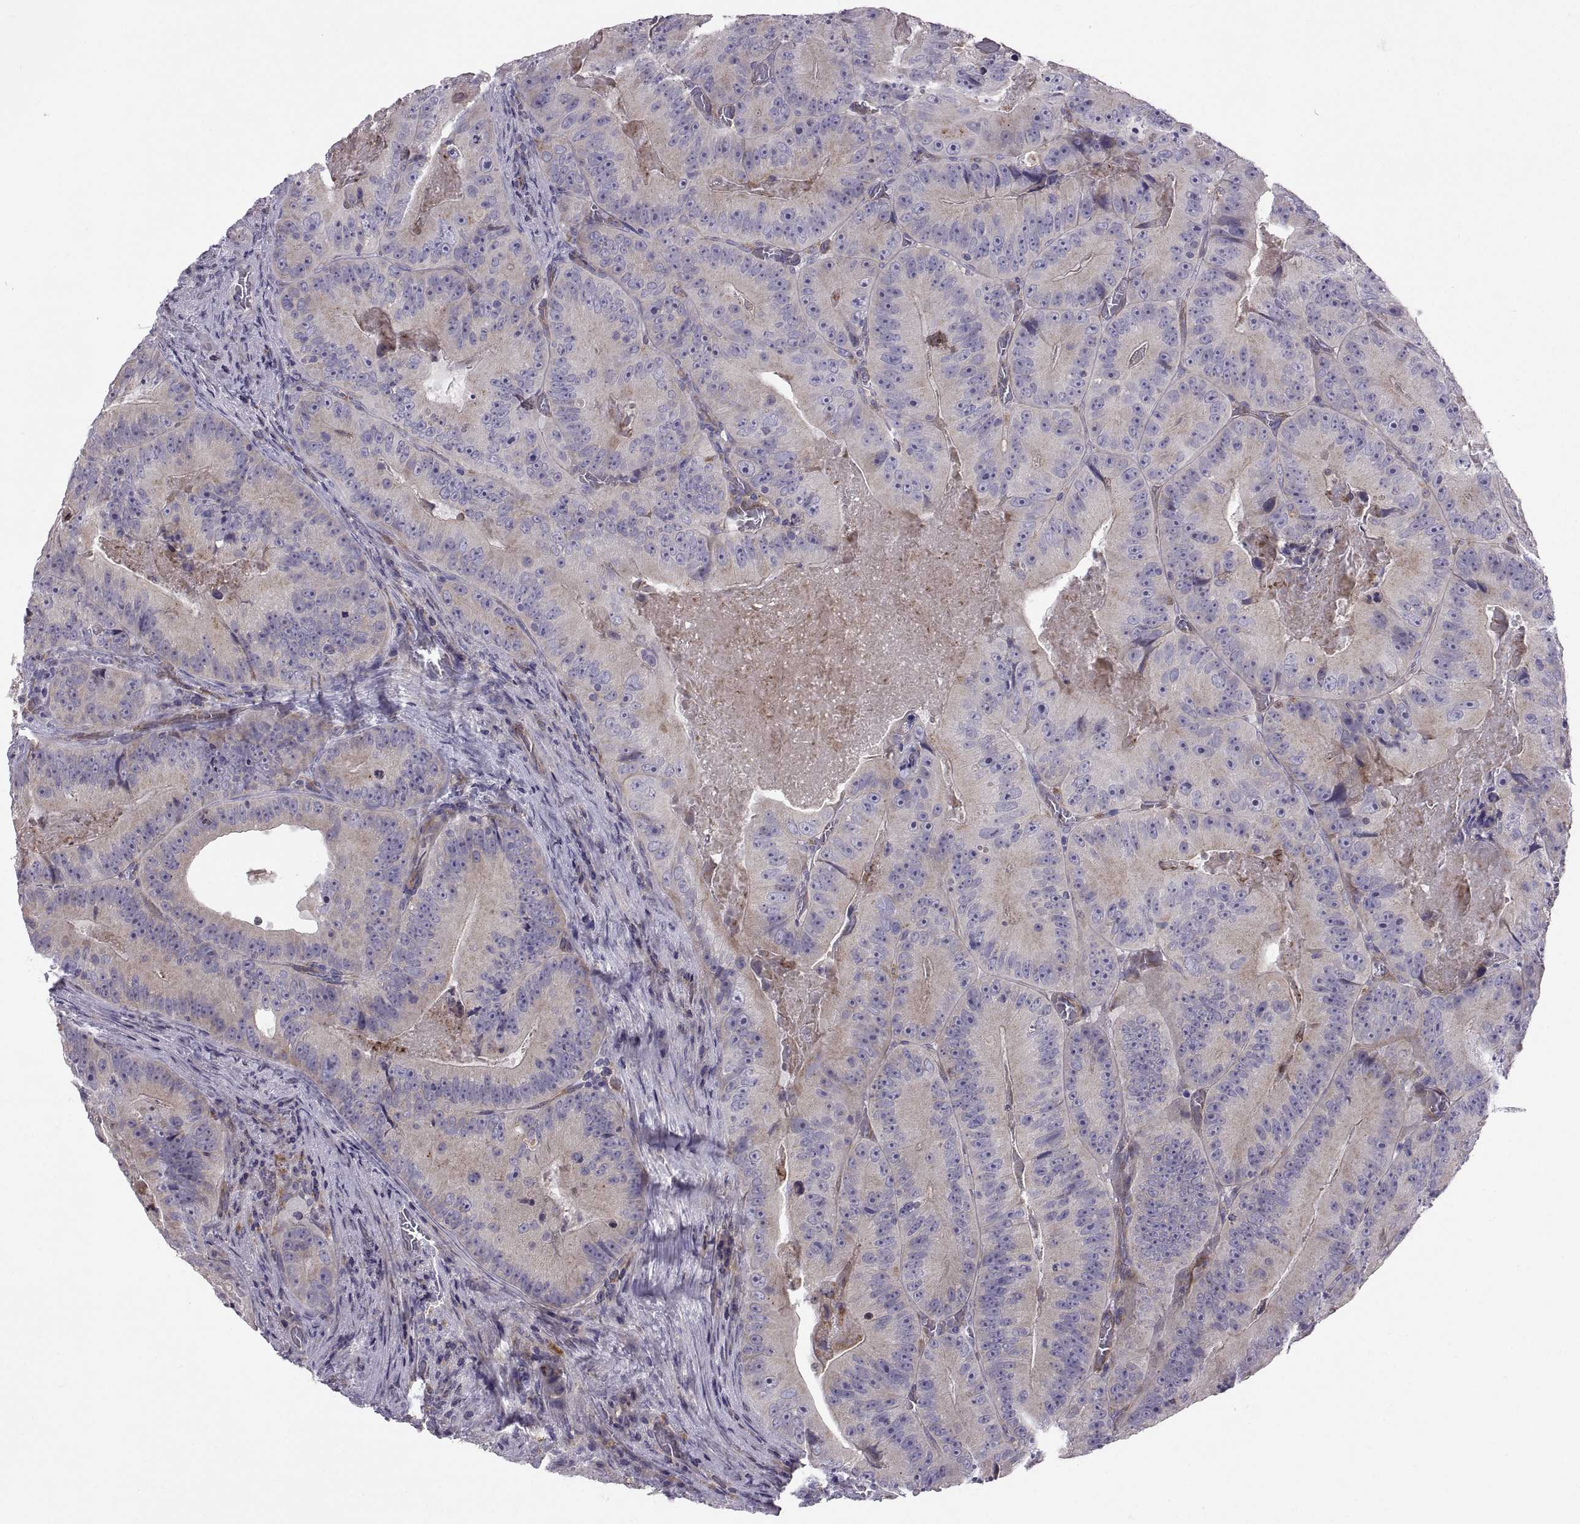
{"staining": {"intensity": "weak", "quantity": "<25%", "location": "cytoplasmic/membranous"}, "tissue": "colorectal cancer", "cell_type": "Tumor cells", "image_type": "cancer", "snomed": [{"axis": "morphology", "description": "Adenocarcinoma, NOS"}, {"axis": "topography", "description": "Colon"}], "caption": "This is an IHC histopathology image of human colorectal cancer. There is no staining in tumor cells.", "gene": "ARSL", "patient": {"sex": "female", "age": 86}}